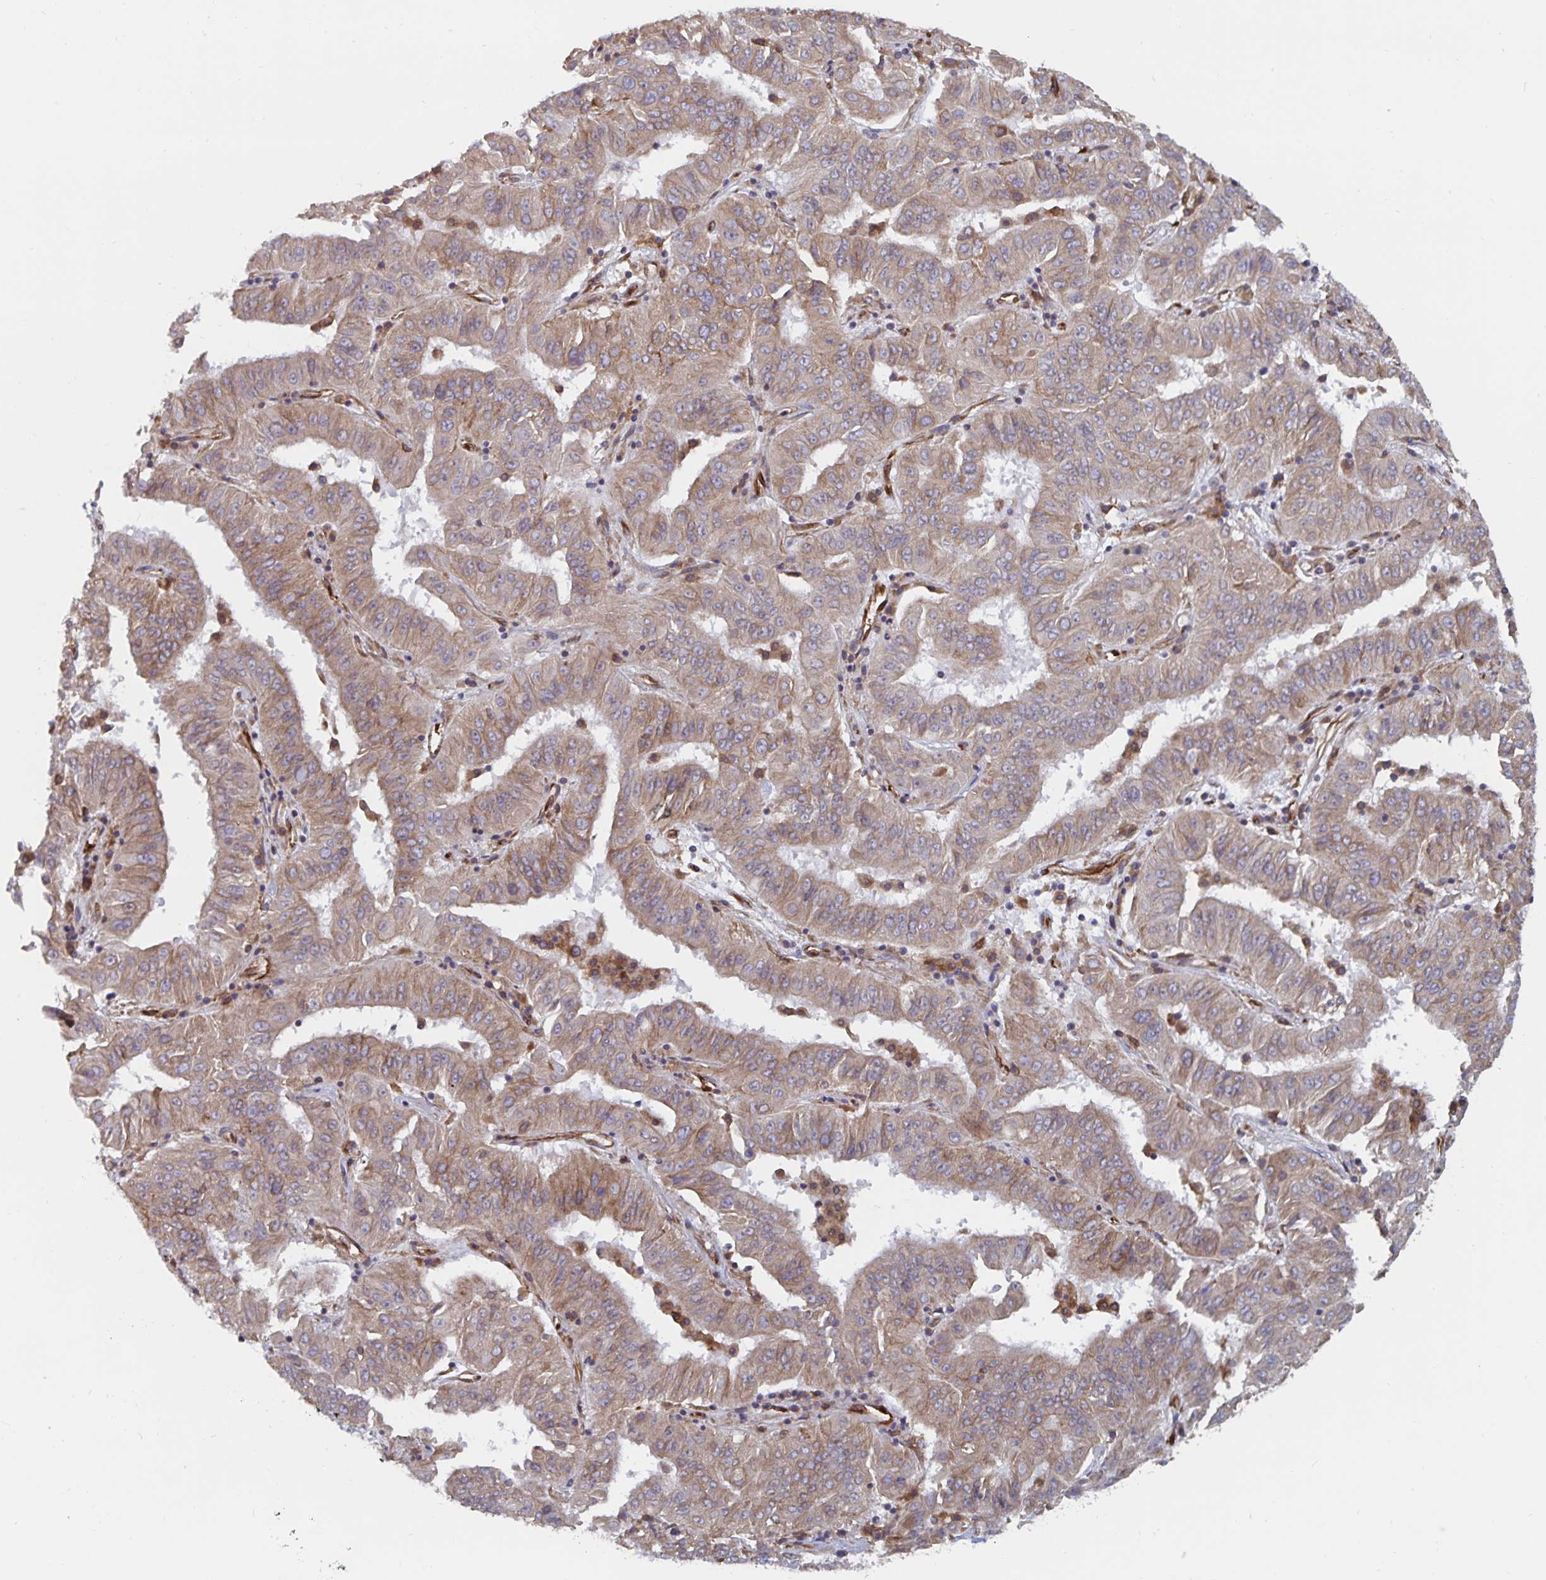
{"staining": {"intensity": "weak", "quantity": ">75%", "location": "cytoplasmic/membranous"}, "tissue": "pancreatic cancer", "cell_type": "Tumor cells", "image_type": "cancer", "snomed": [{"axis": "morphology", "description": "Adenocarcinoma, NOS"}, {"axis": "topography", "description": "Pancreas"}], "caption": "Immunohistochemistry (IHC) of human pancreatic cancer exhibits low levels of weak cytoplasmic/membranous positivity in about >75% of tumor cells.", "gene": "BCAP29", "patient": {"sex": "male", "age": 63}}